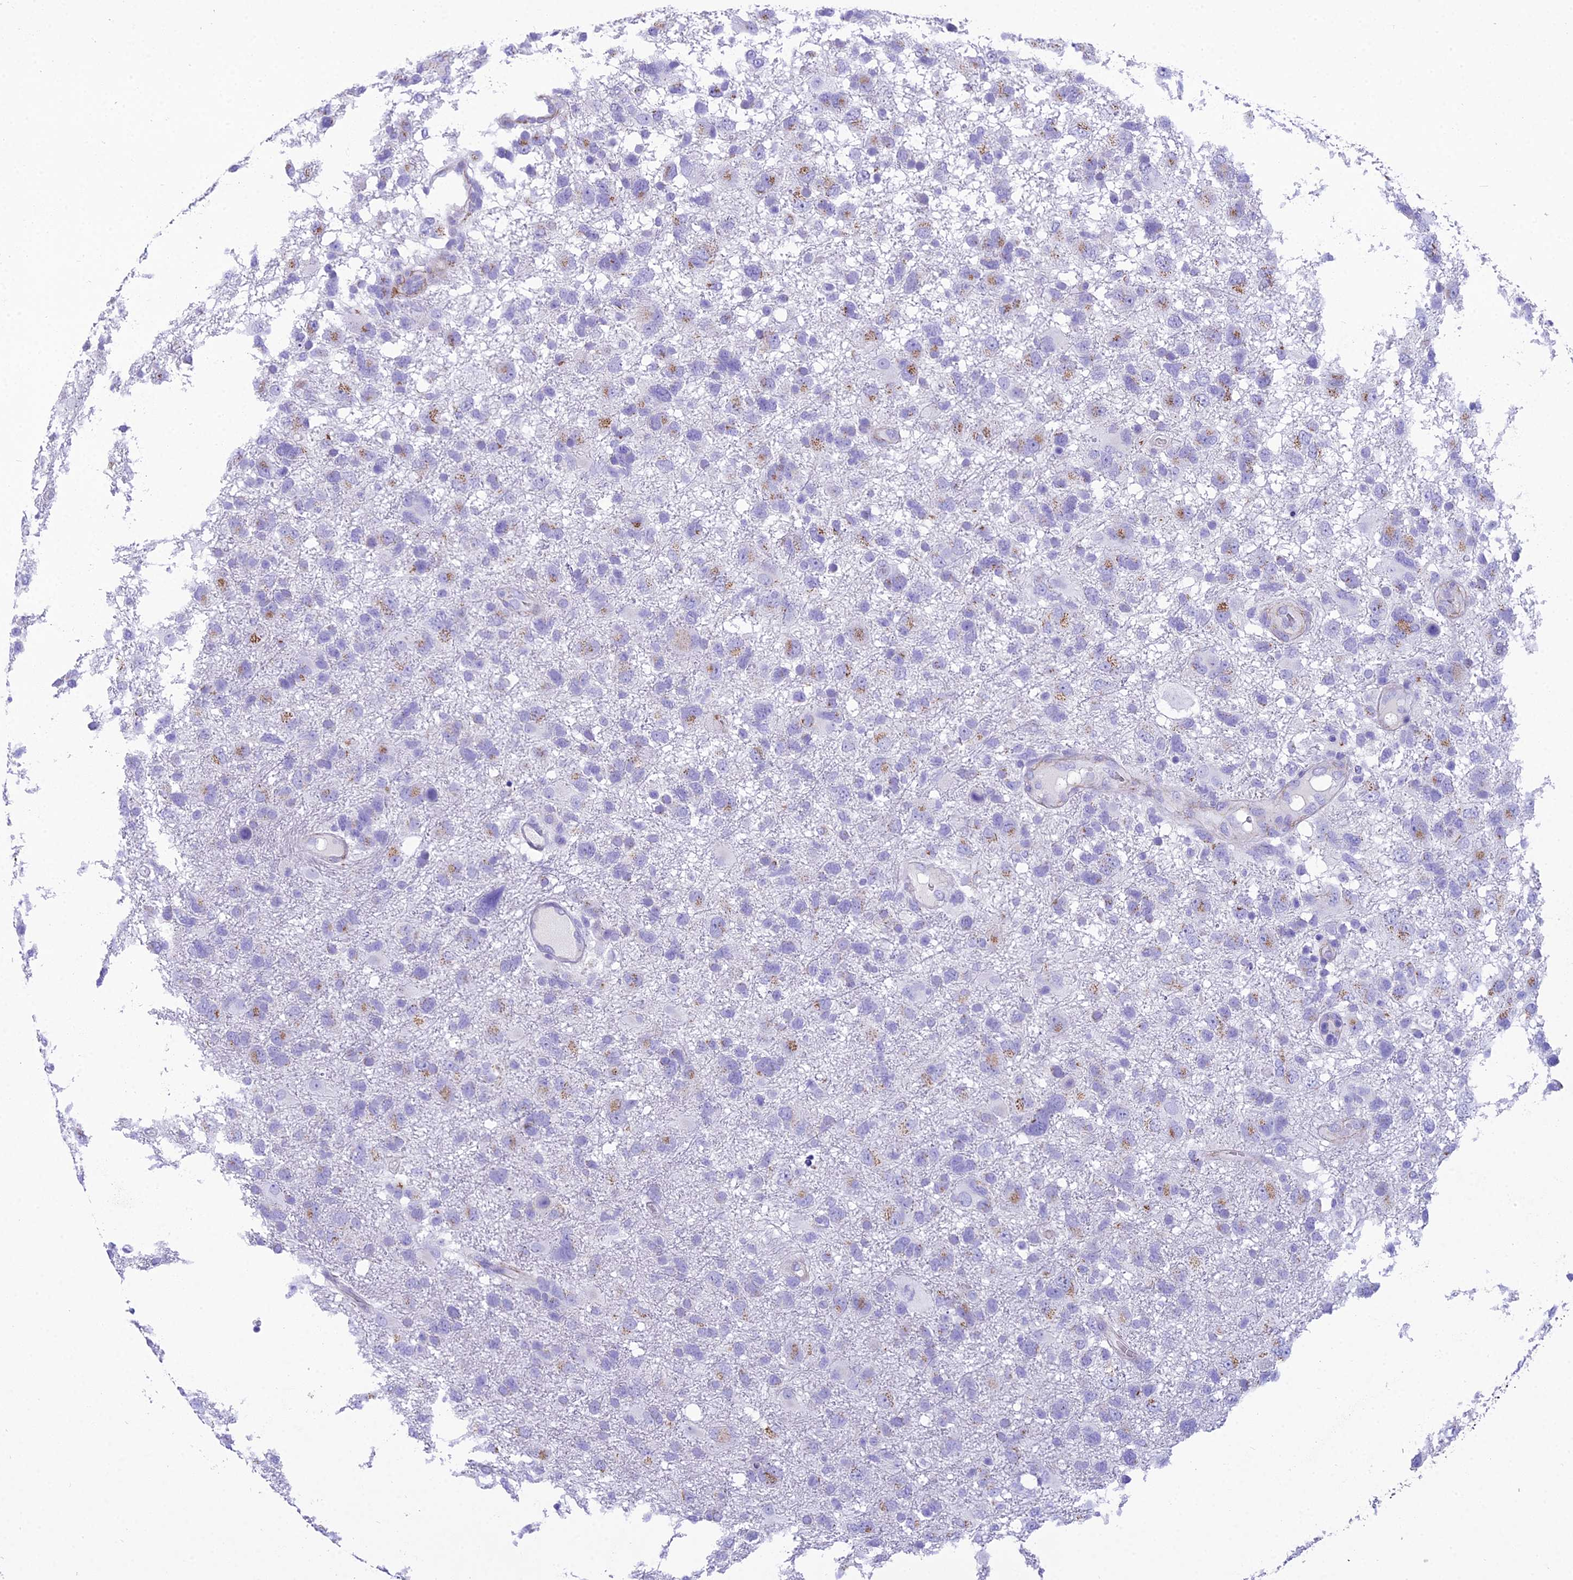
{"staining": {"intensity": "weak", "quantity": "25%-75%", "location": "cytoplasmic/membranous"}, "tissue": "glioma", "cell_type": "Tumor cells", "image_type": "cancer", "snomed": [{"axis": "morphology", "description": "Glioma, malignant, High grade"}, {"axis": "topography", "description": "Brain"}], "caption": "Weak cytoplasmic/membranous protein expression is present in about 25%-75% of tumor cells in high-grade glioma (malignant). The staining was performed using DAB to visualize the protein expression in brown, while the nuclei were stained in blue with hematoxylin (Magnification: 20x).", "gene": "GFRA1", "patient": {"sex": "male", "age": 61}}